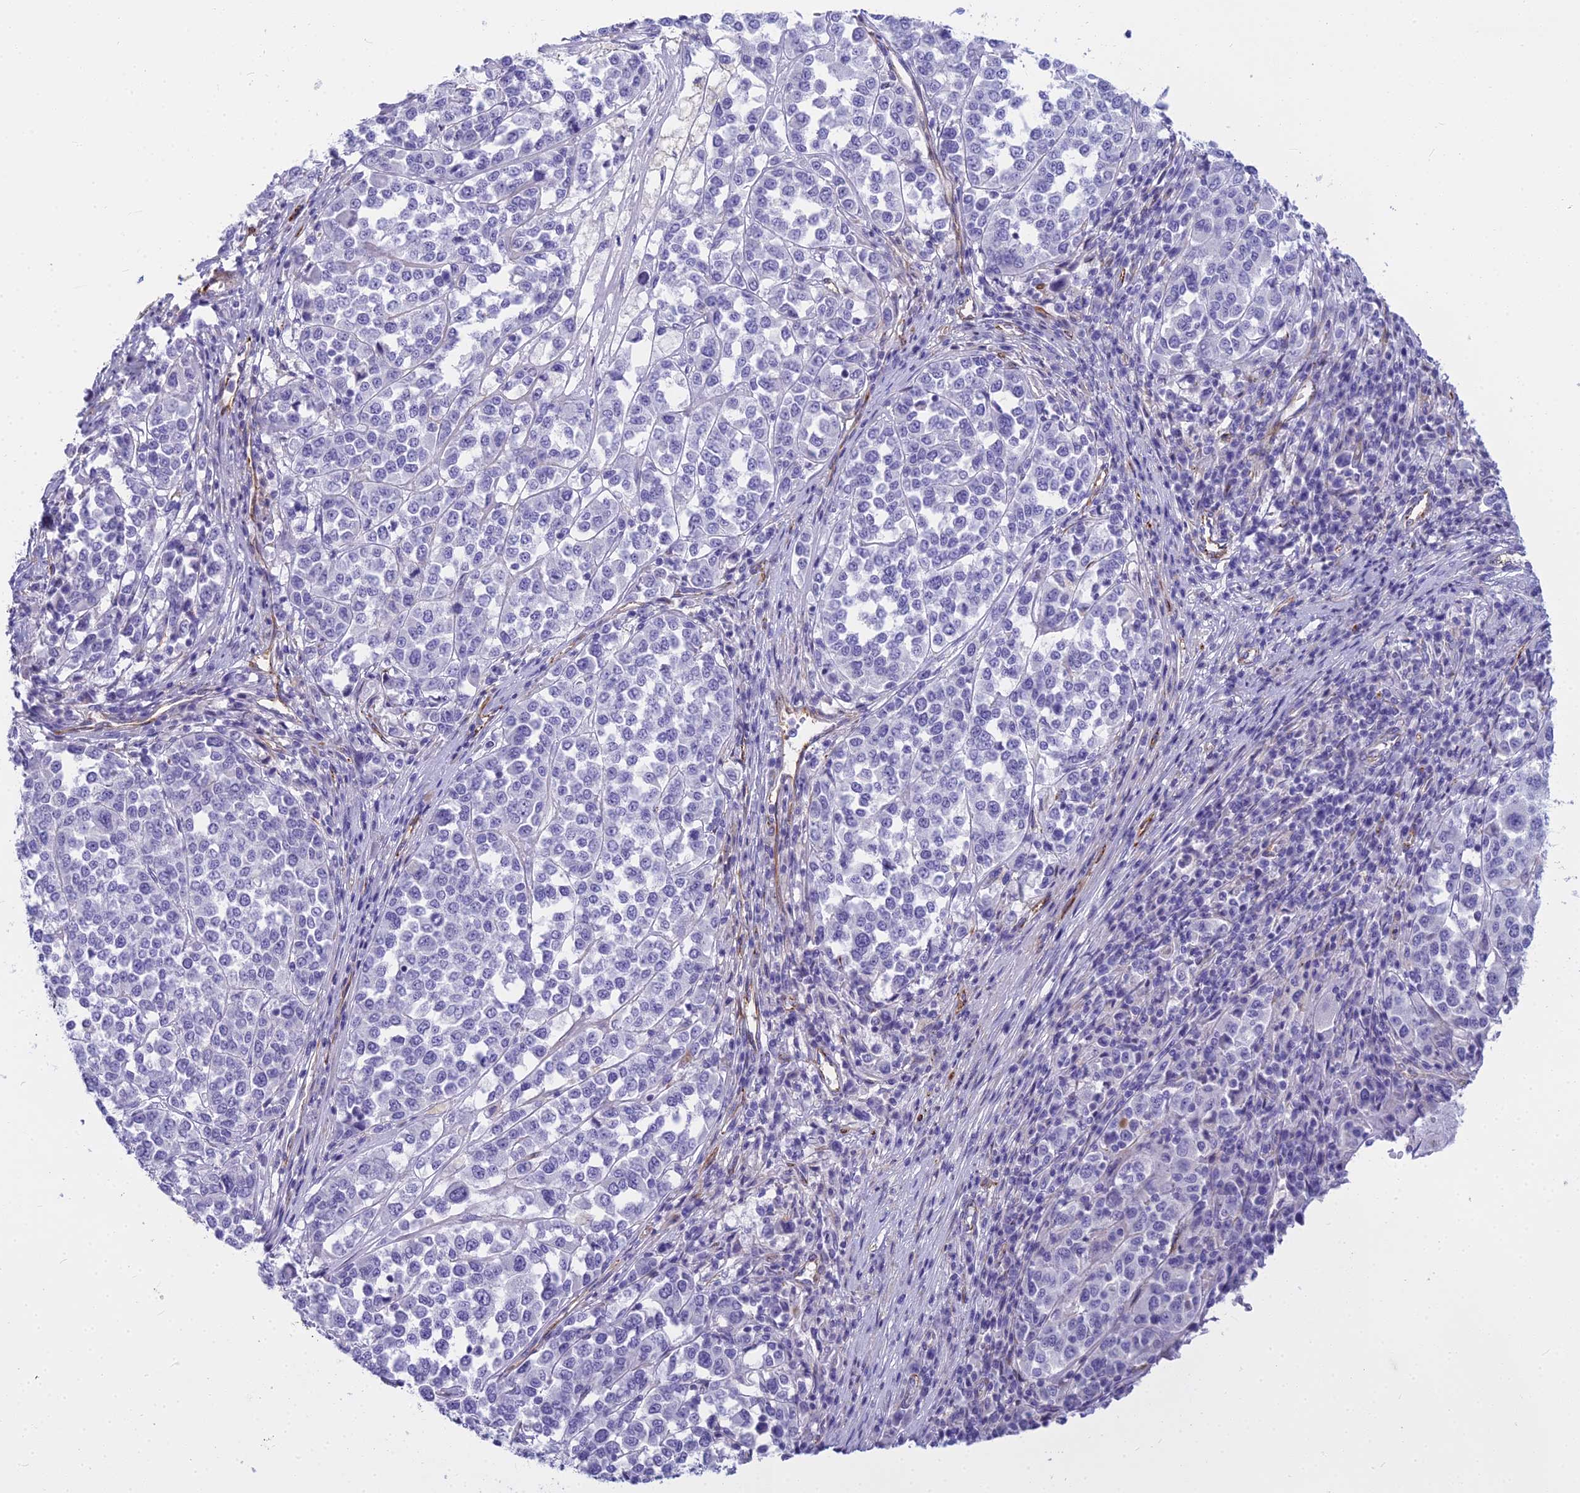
{"staining": {"intensity": "negative", "quantity": "none", "location": "none"}, "tissue": "melanoma", "cell_type": "Tumor cells", "image_type": "cancer", "snomed": [{"axis": "morphology", "description": "Malignant melanoma, Metastatic site"}, {"axis": "topography", "description": "Lymph node"}], "caption": "A histopathology image of malignant melanoma (metastatic site) stained for a protein shows no brown staining in tumor cells. (Stains: DAB IHC with hematoxylin counter stain, Microscopy: brightfield microscopy at high magnification).", "gene": "EVI2A", "patient": {"sex": "male", "age": 44}}